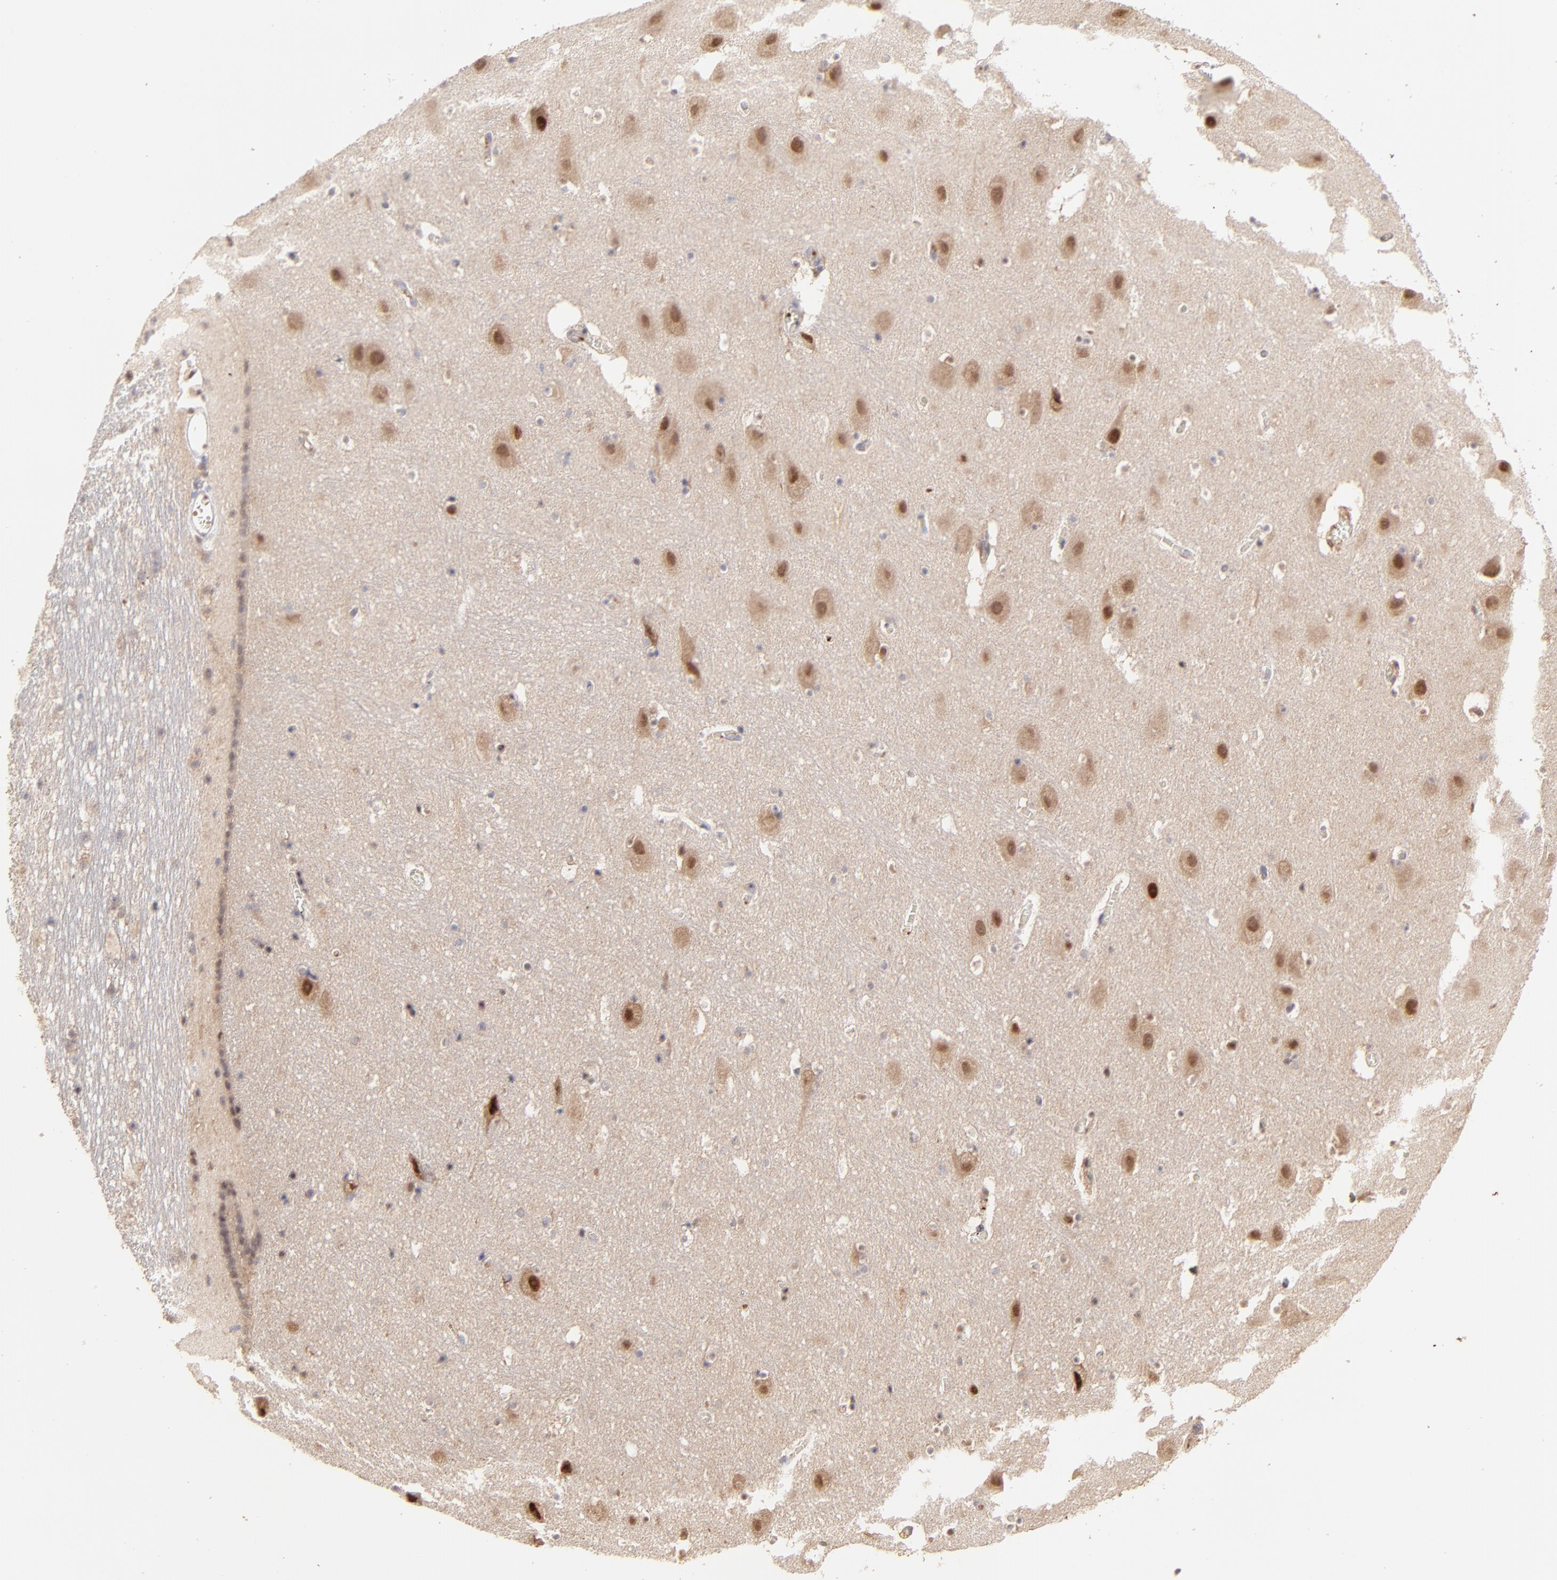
{"staining": {"intensity": "moderate", "quantity": "25%-75%", "location": "nuclear"}, "tissue": "hippocampus", "cell_type": "Glial cells", "image_type": "normal", "snomed": [{"axis": "morphology", "description": "Normal tissue, NOS"}, {"axis": "topography", "description": "Hippocampus"}], "caption": "IHC (DAB (3,3'-diaminobenzidine)) staining of unremarkable human hippocampus demonstrates moderate nuclear protein expression in approximately 25%-75% of glial cells.", "gene": "PSMD14", "patient": {"sex": "male", "age": 45}}